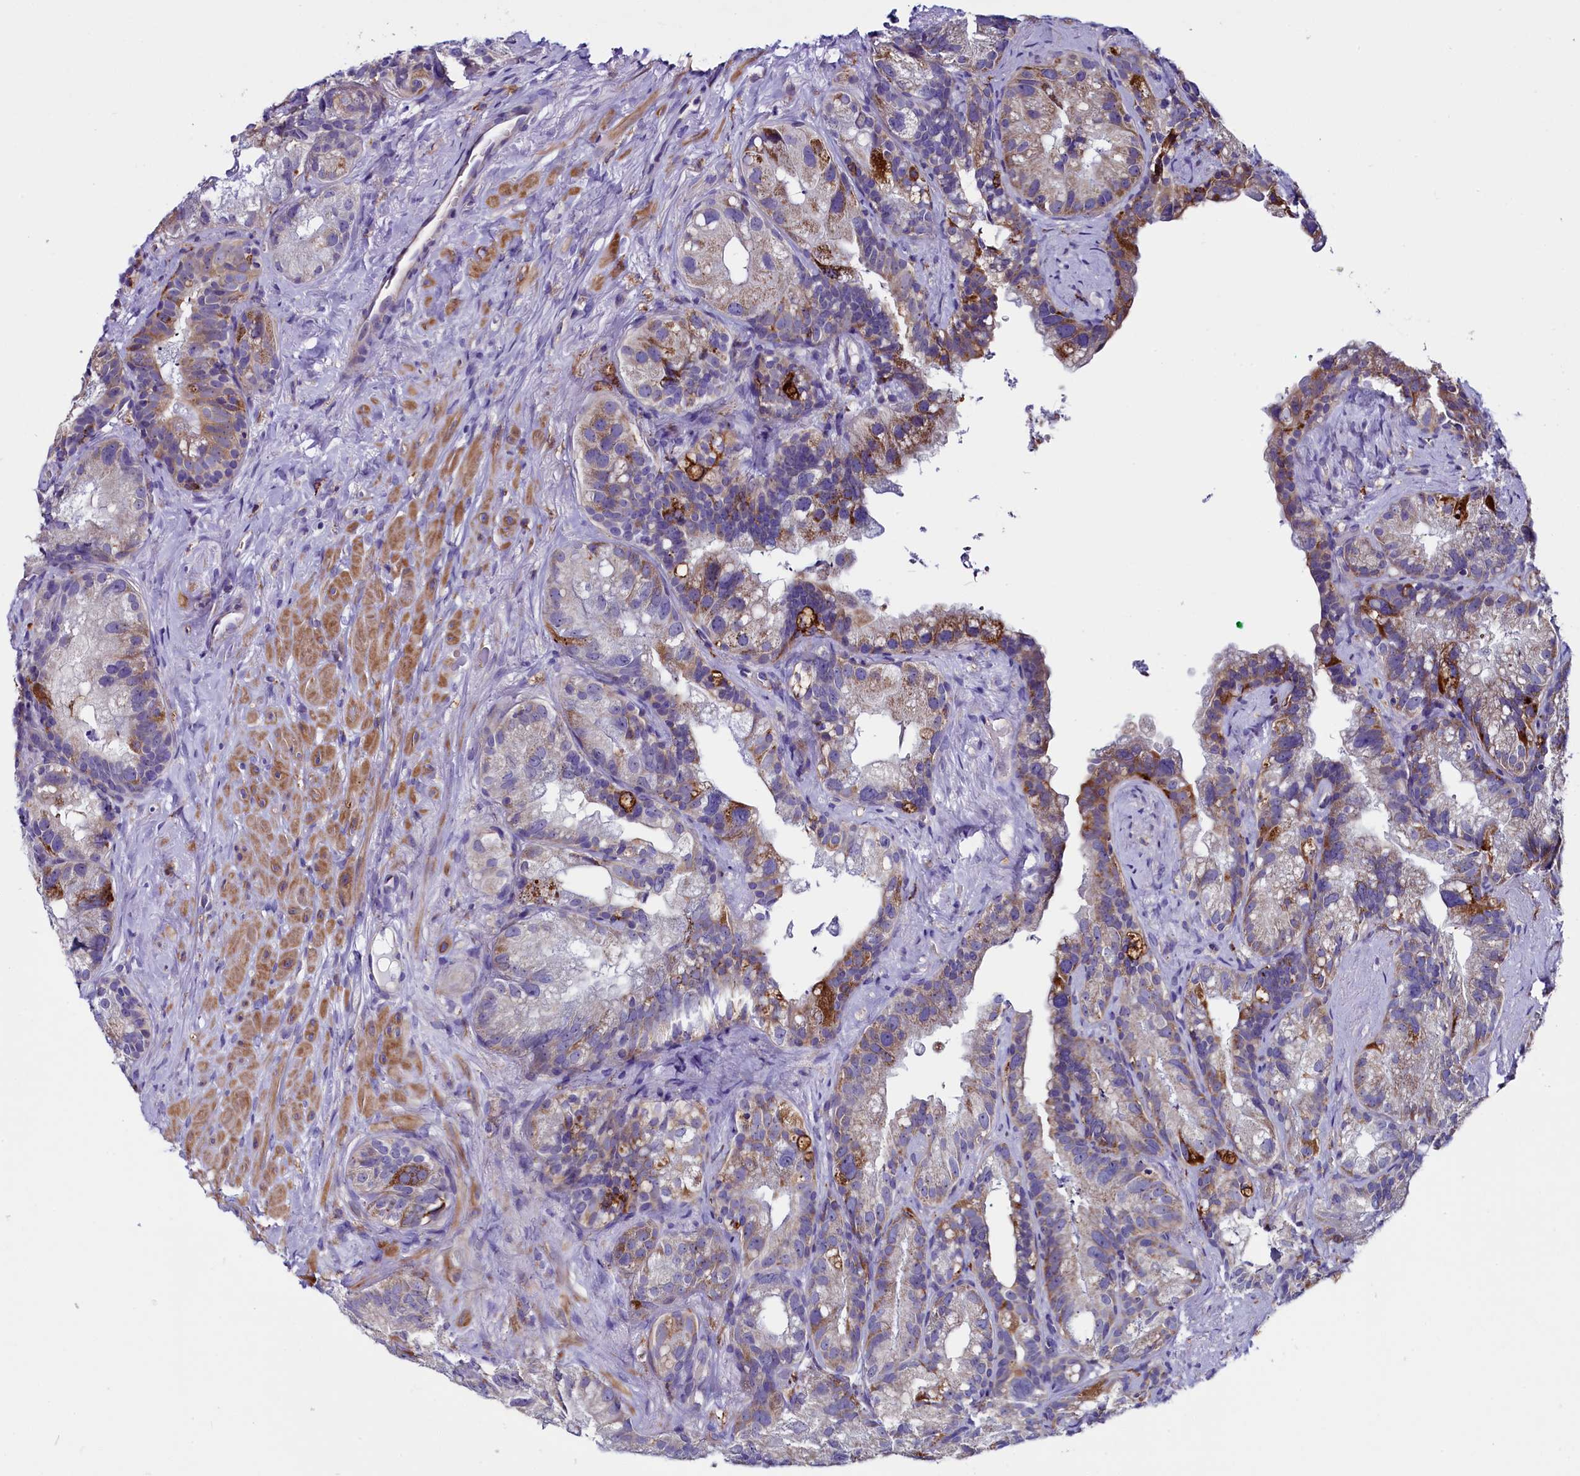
{"staining": {"intensity": "weak", "quantity": "25%-75%", "location": "cytoplasmic/membranous"}, "tissue": "prostate cancer", "cell_type": "Tumor cells", "image_type": "cancer", "snomed": [{"axis": "morphology", "description": "Normal tissue, NOS"}, {"axis": "morphology", "description": "Adenocarcinoma, Low grade"}, {"axis": "topography", "description": "Prostate"}], "caption": "Prostate cancer was stained to show a protein in brown. There is low levels of weak cytoplasmic/membranous positivity in approximately 25%-75% of tumor cells.", "gene": "IL20RA", "patient": {"sex": "male", "age": 72}}